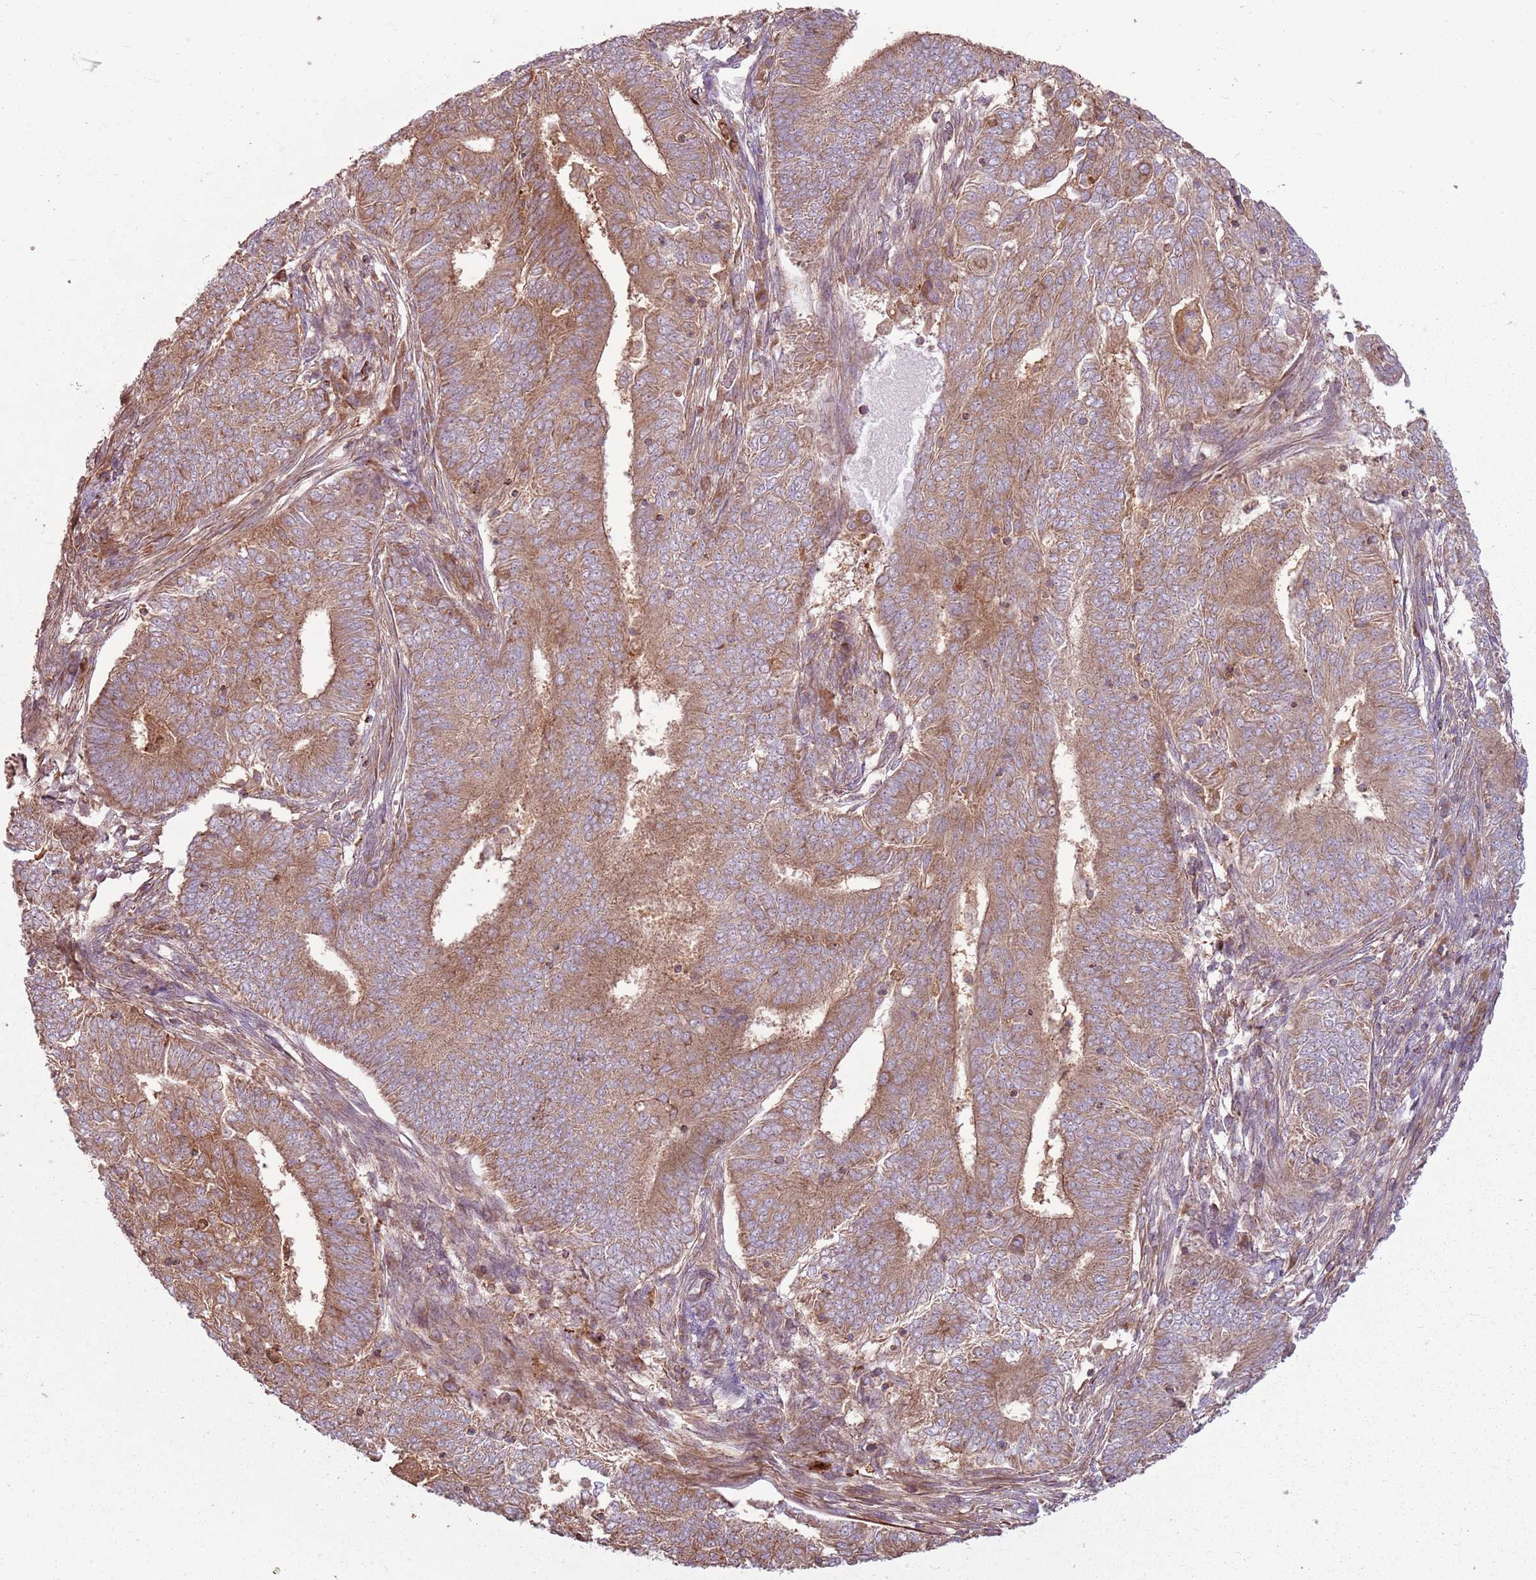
{"staining": {"intensity": "moderate", "quantity": ">75%", "location": "cytoplasmic/membranous"}, "tissue": "endometrial cancer", "cell_type": "Tumor cells", "image_type": "cancer", "snomed": [{"axis": "morphology", "description": "Adenocarcinoma, NOS"}, {"axis": "topography", "description": "Endometrium"}], "caption": "Adenocarcinoma (endometrial) stained for a protein (brown) demonstrates moderate cytoplasmic/membranous positive staining in approximately >75% of tumor cells.", "gene": "RPL21", "patient": {"sex": "female", "age": 62}}